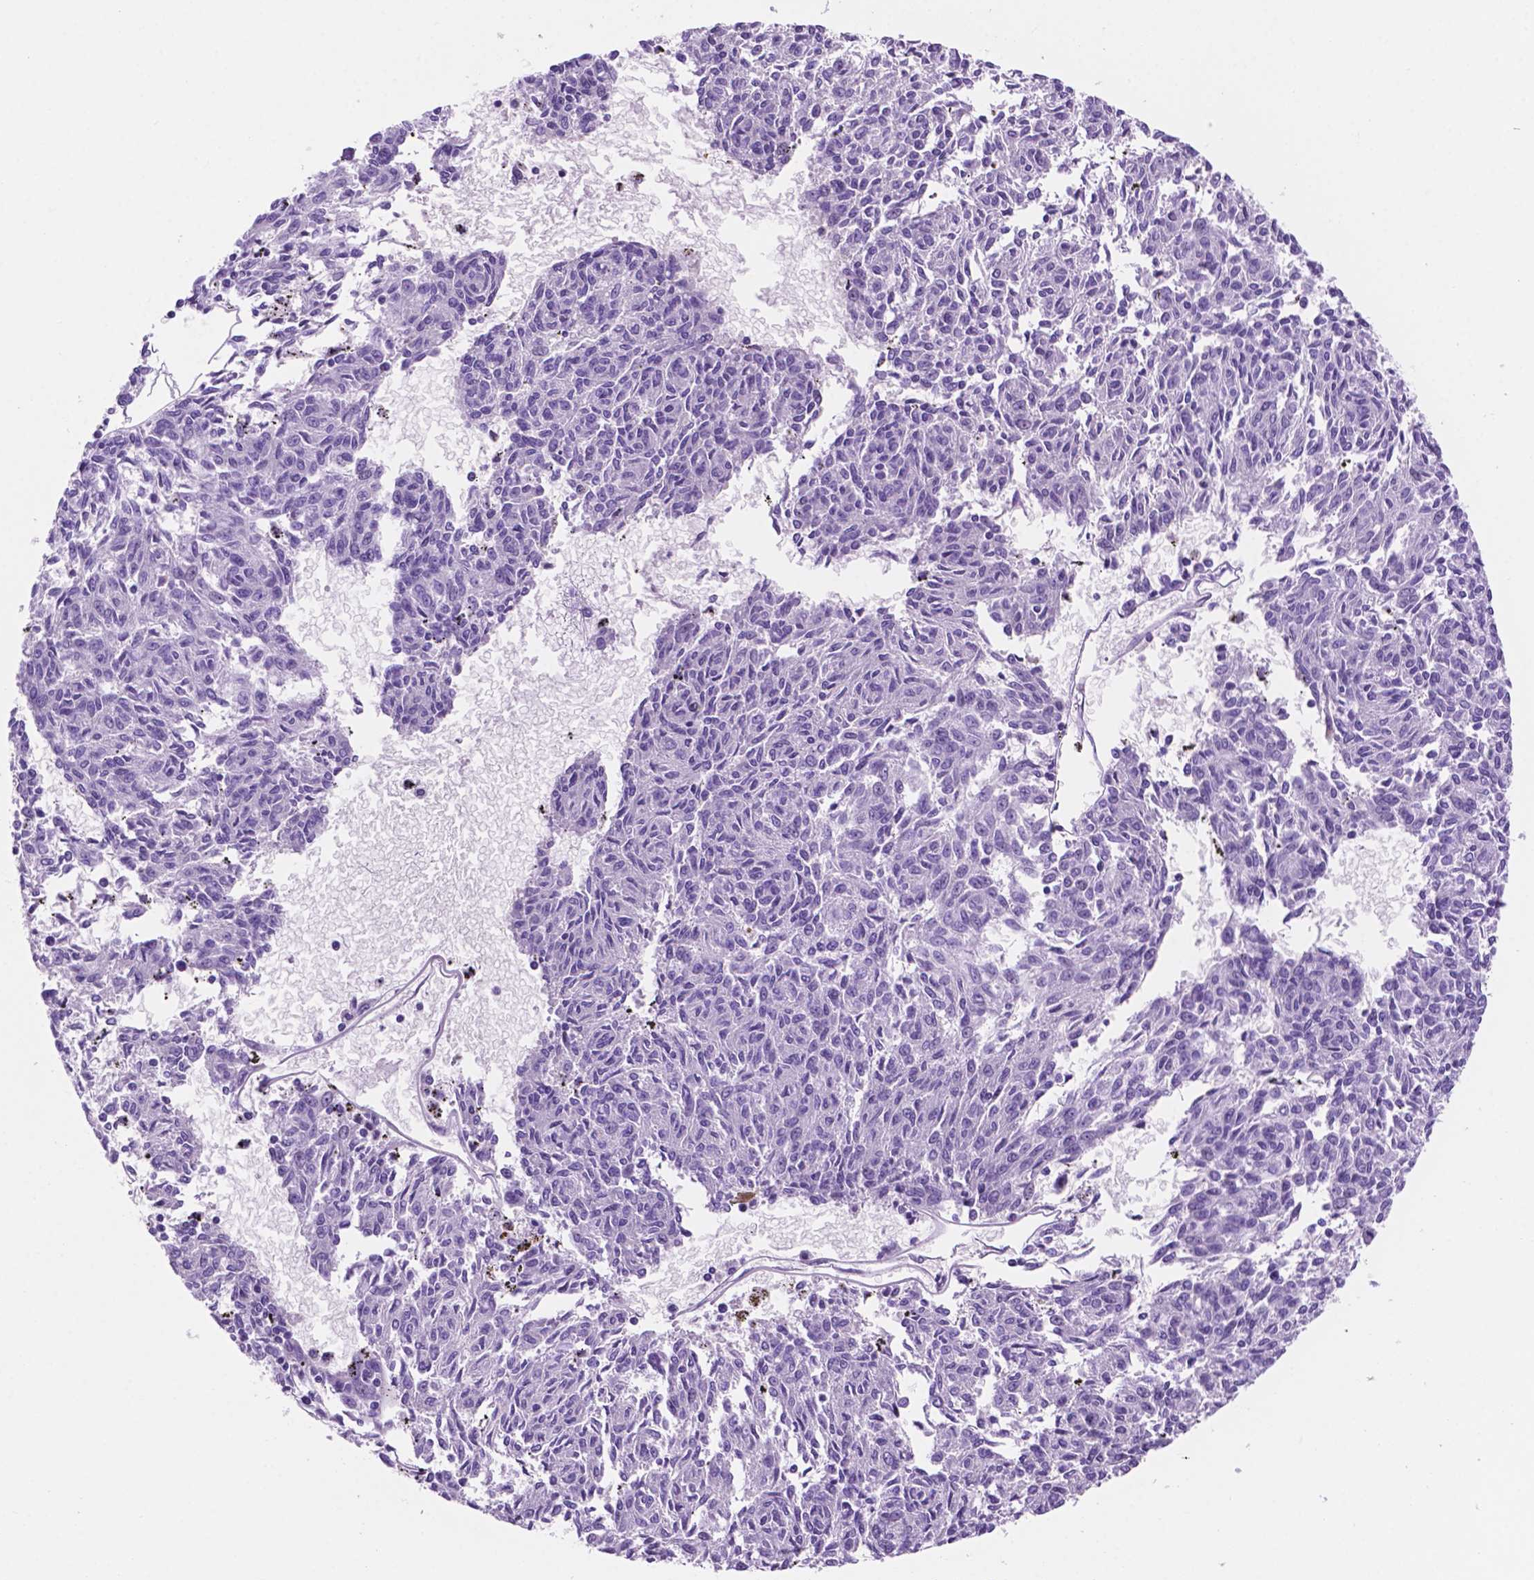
{"staining": {"intensity": "negative", "quantity": "none", "location": "none"}, "tissue": "melanoma", "cell_type": "Tumor cells", "image_type": "cancer", "snomed": [{"axis": "morphology", "description": "Malignant melanoma, NOS"}, {"axis": "topography", "description": "Skin"}], "caption": "This is a histopathology image of immunohistochemistry staining of malignant melanoma, which shows no staining in tumor cells. The staining was performed using DAB (3,3'-diaminobenzidine) to visualize the protein expression in brown, while the nuclei were stained in blue with hematoxylin (Magnification: 20x).", "gene": "IGFN1", "patient": {"sex": "female", "age": 72}}